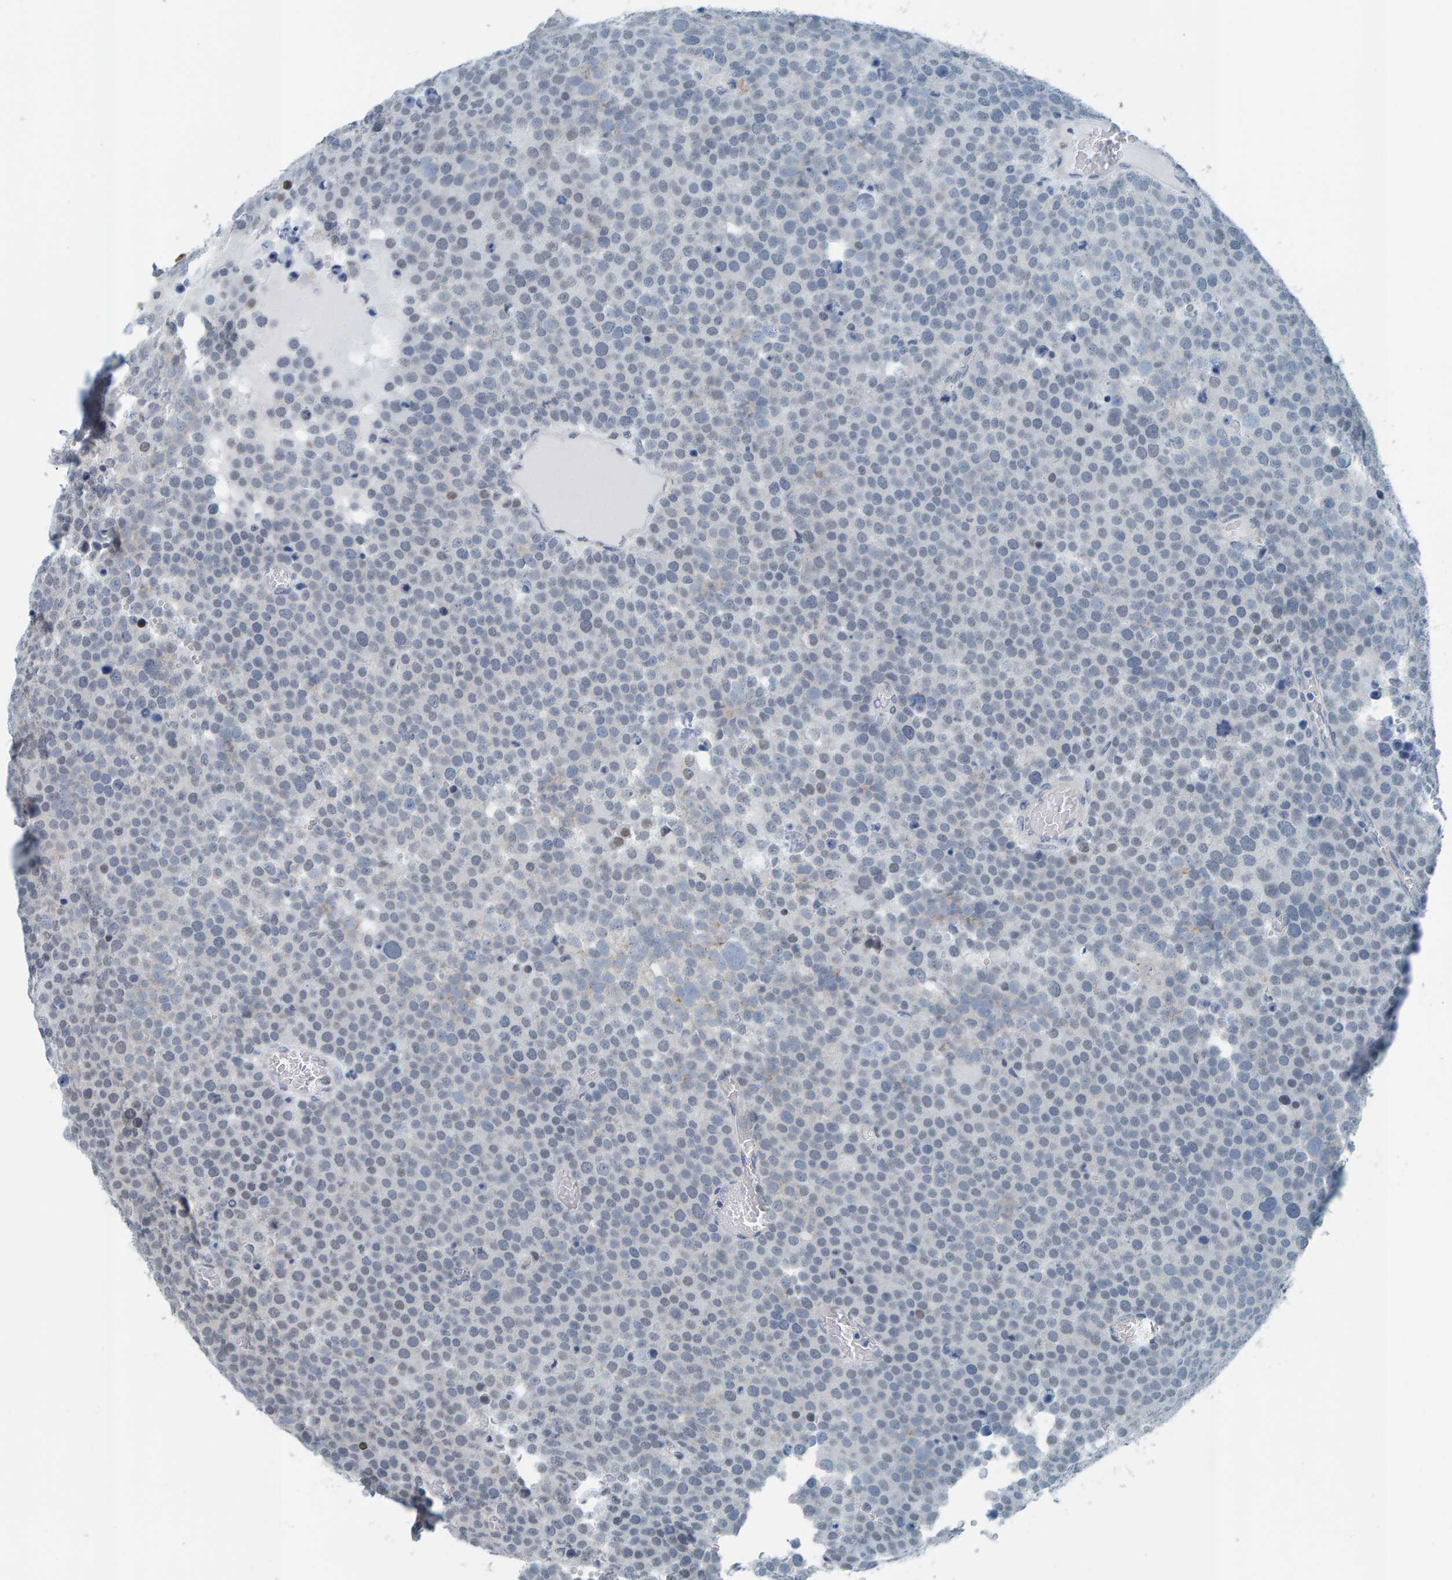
{"staining": {"intensity": "negative", "quantity": "none", "location": "none"}, "tissue": "testis cancer", "cell_type": "Tumor cells", "image_type": "cancer", "snomed": [{"axis": "morphology", "description": "Seminoma, NOS"}, {"axis": "topography", "description": "Testis"}], "caption": "A histopathology image of human seminoma (testis) is negative for staining in tumor cells.", "gene": "CNP", "patient": {"sex": "male", "age": 71}}